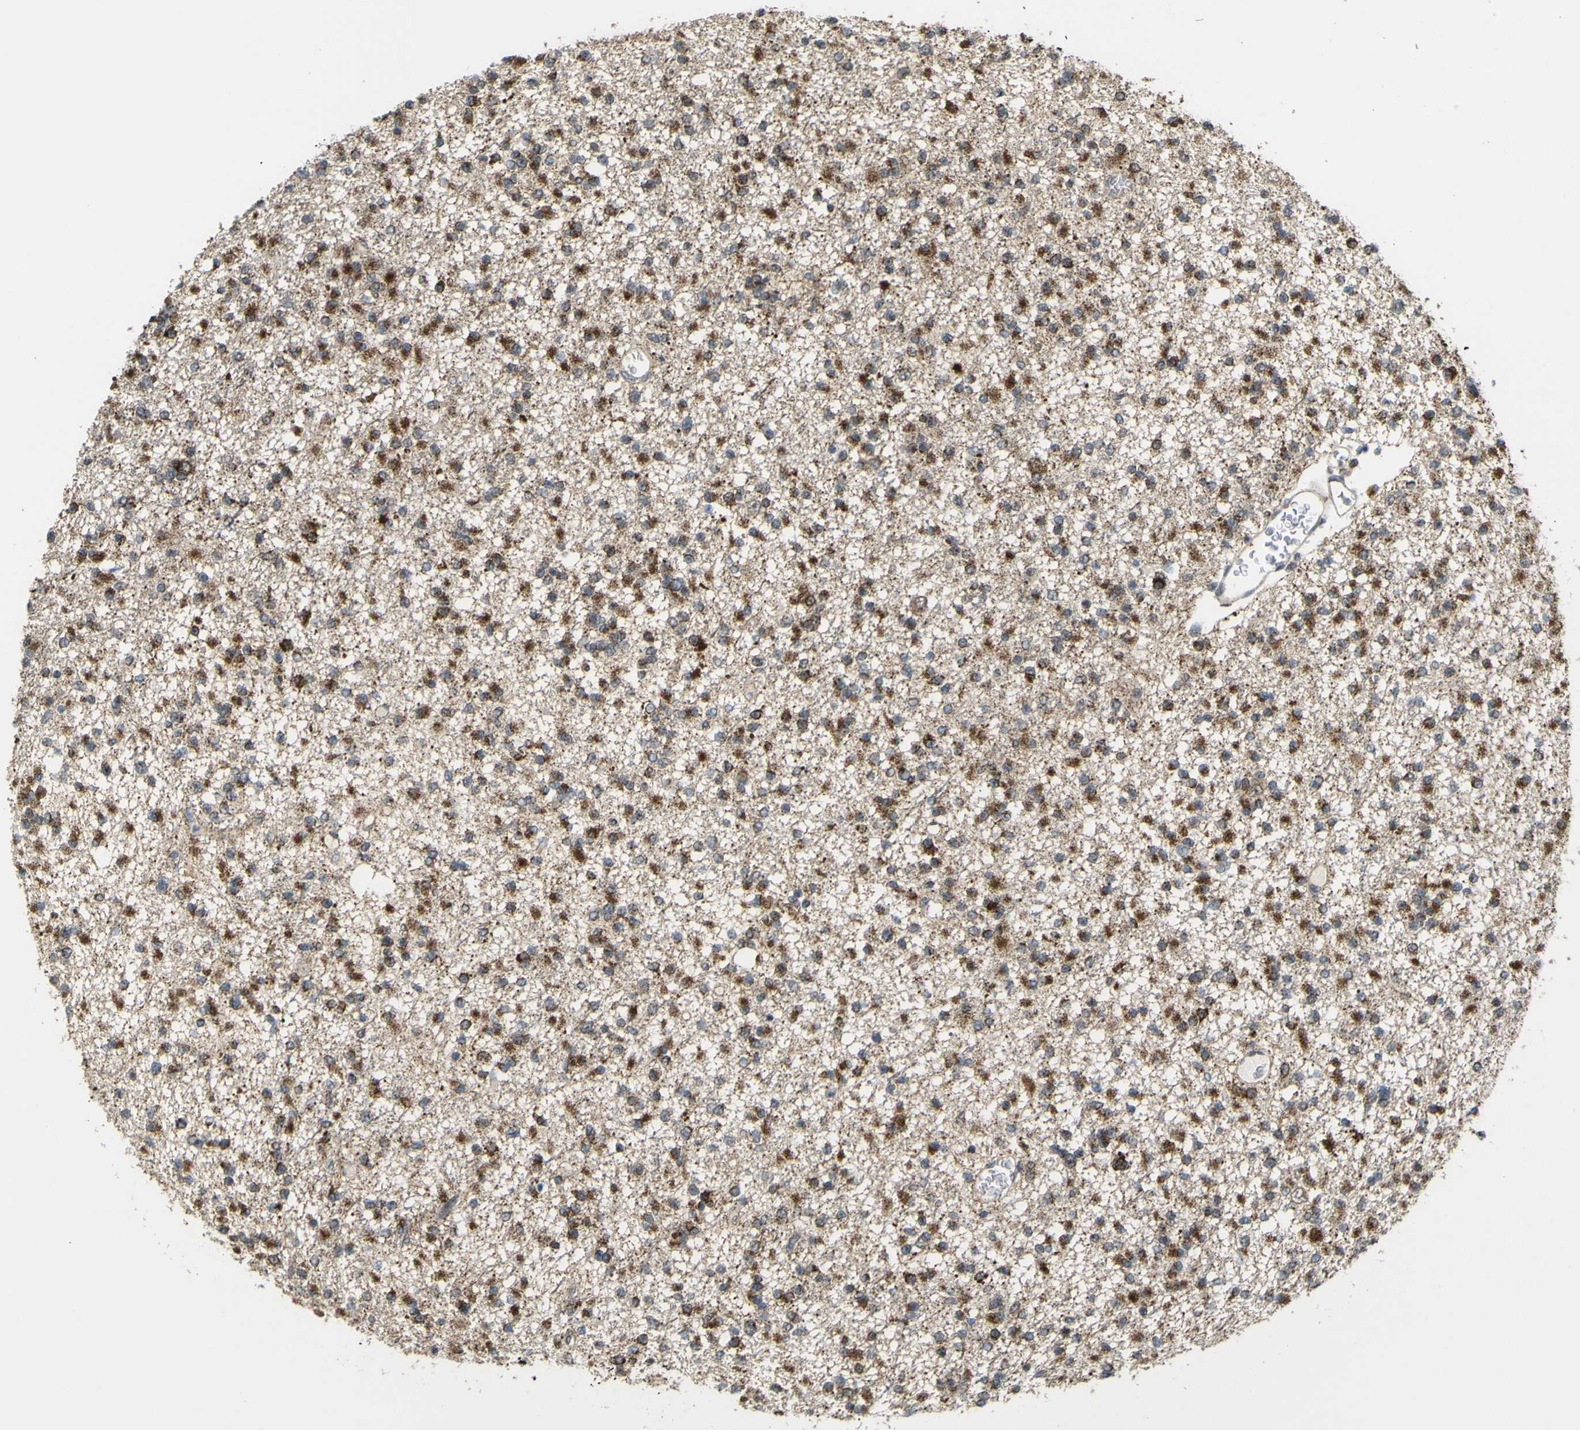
{"staining": {"intensity": "moderate", "quantity": ">75%", "location": "cytoplasmic/membranous"}, "tissue": "glioma", "cell_type": "Tumor cells", "image_type": "cancer", "snomed": [{"axis": "morphology", "description": "Glioma, malignant, Low grade"}, {"axis": "topography", "description": "Brain"}], "caption": "Glioma stained for a protein demonstrates moderate cytoplasmic/membranous positivity in tumor cells.", "gene": "ACBD5", "patient": {"sex": "female", "age": 22}}